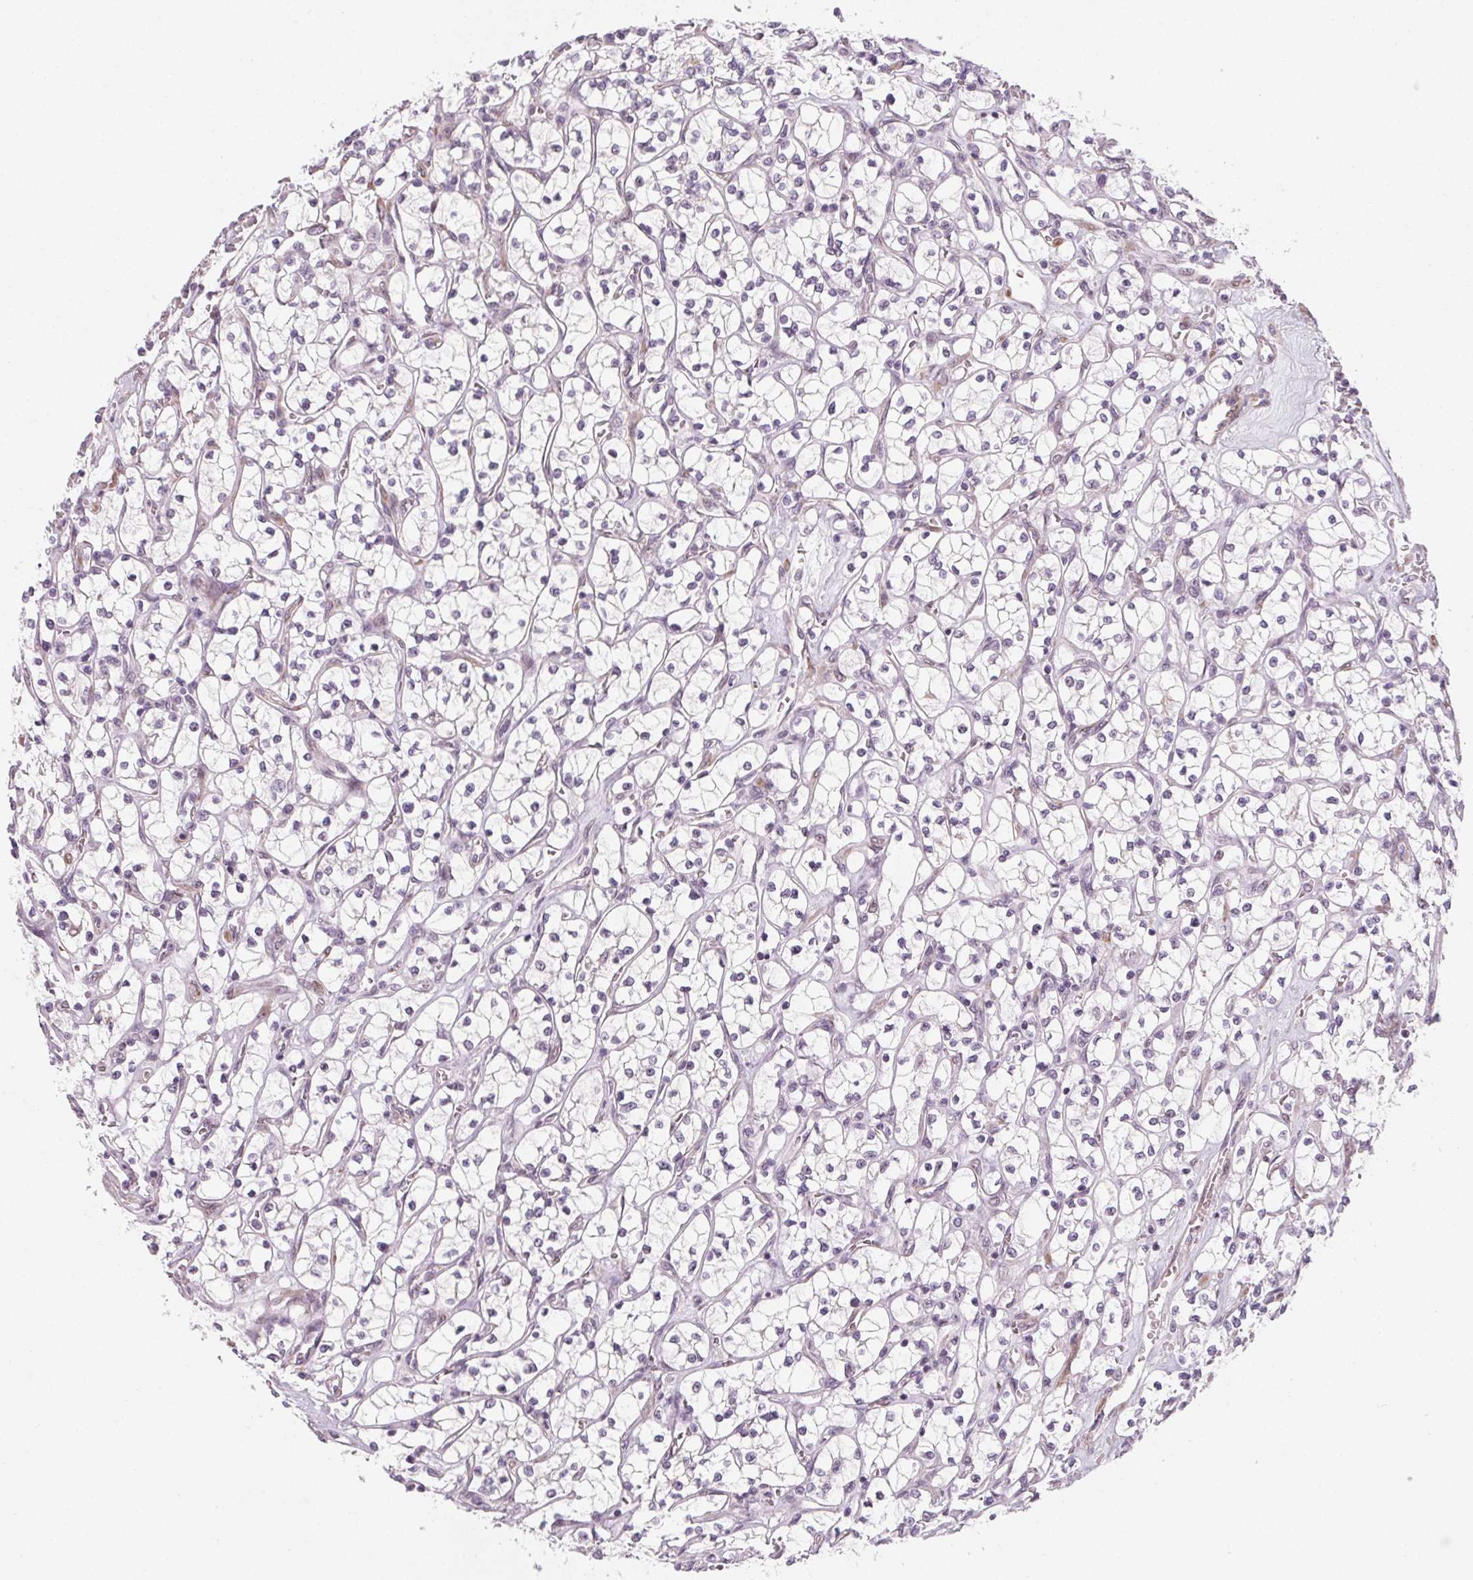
{"staining": {"intensity": "negative", "quantity": "none", "location": "none"}, "tissue": "renal cancer", "cell_type": "Tumor cells", "image_type": "cancer", "snomed": [{"axis": "morphology", "description": "Adenocarcinoma, NOS"}, {"axis": "topography", "description": "Kidney"}], "caption": "Adenocarcinoma (renal) was stained to show a protein in brown. There is no significant positivity in tumor cells.", "gene": "CCDC96", "patient": {"sex": "female", "age": 64}}